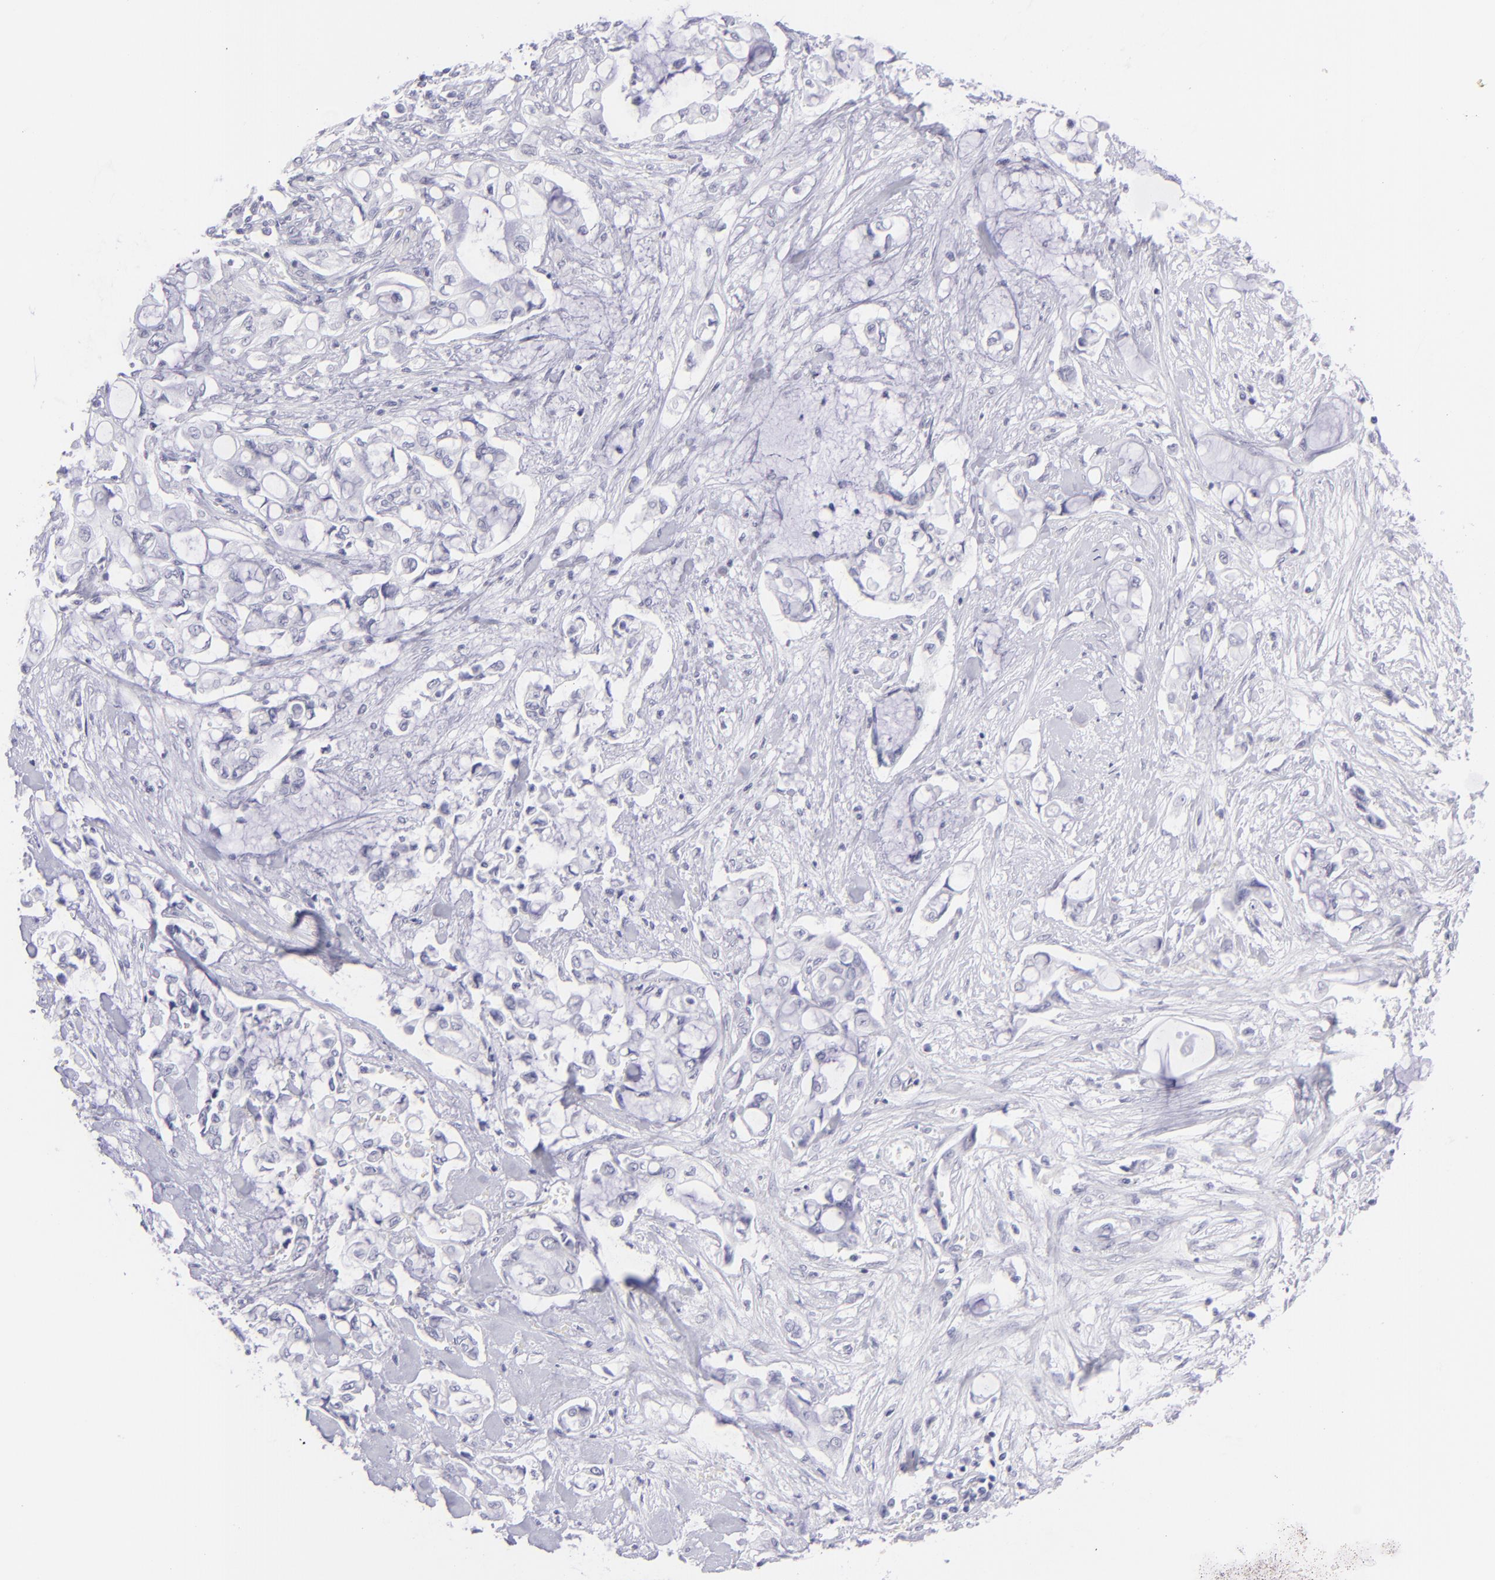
{"staining": {"intensity": "negative", "quantity": "none", "location": "none"}, "tissue": "pancreatic cancer", "cell_type": "Tumor cells", "image_type": "cancer", "snomed": [{"axis": "morphology", "description": "Adenocarcinoma, NOS"}, {"axis": "topography", "description": "Pancreas"}], "caption": "Immunohistochemistry histopathology image of neoplastic tissue: pancreatic cancer (adenocarcinoma) stained with DAB (3,3'-diaminobenzidine) demonstrates no significant protein positivity in tumor cells.", "gene": "FCER2", "patient": {"sex": "female", "age": 70}}